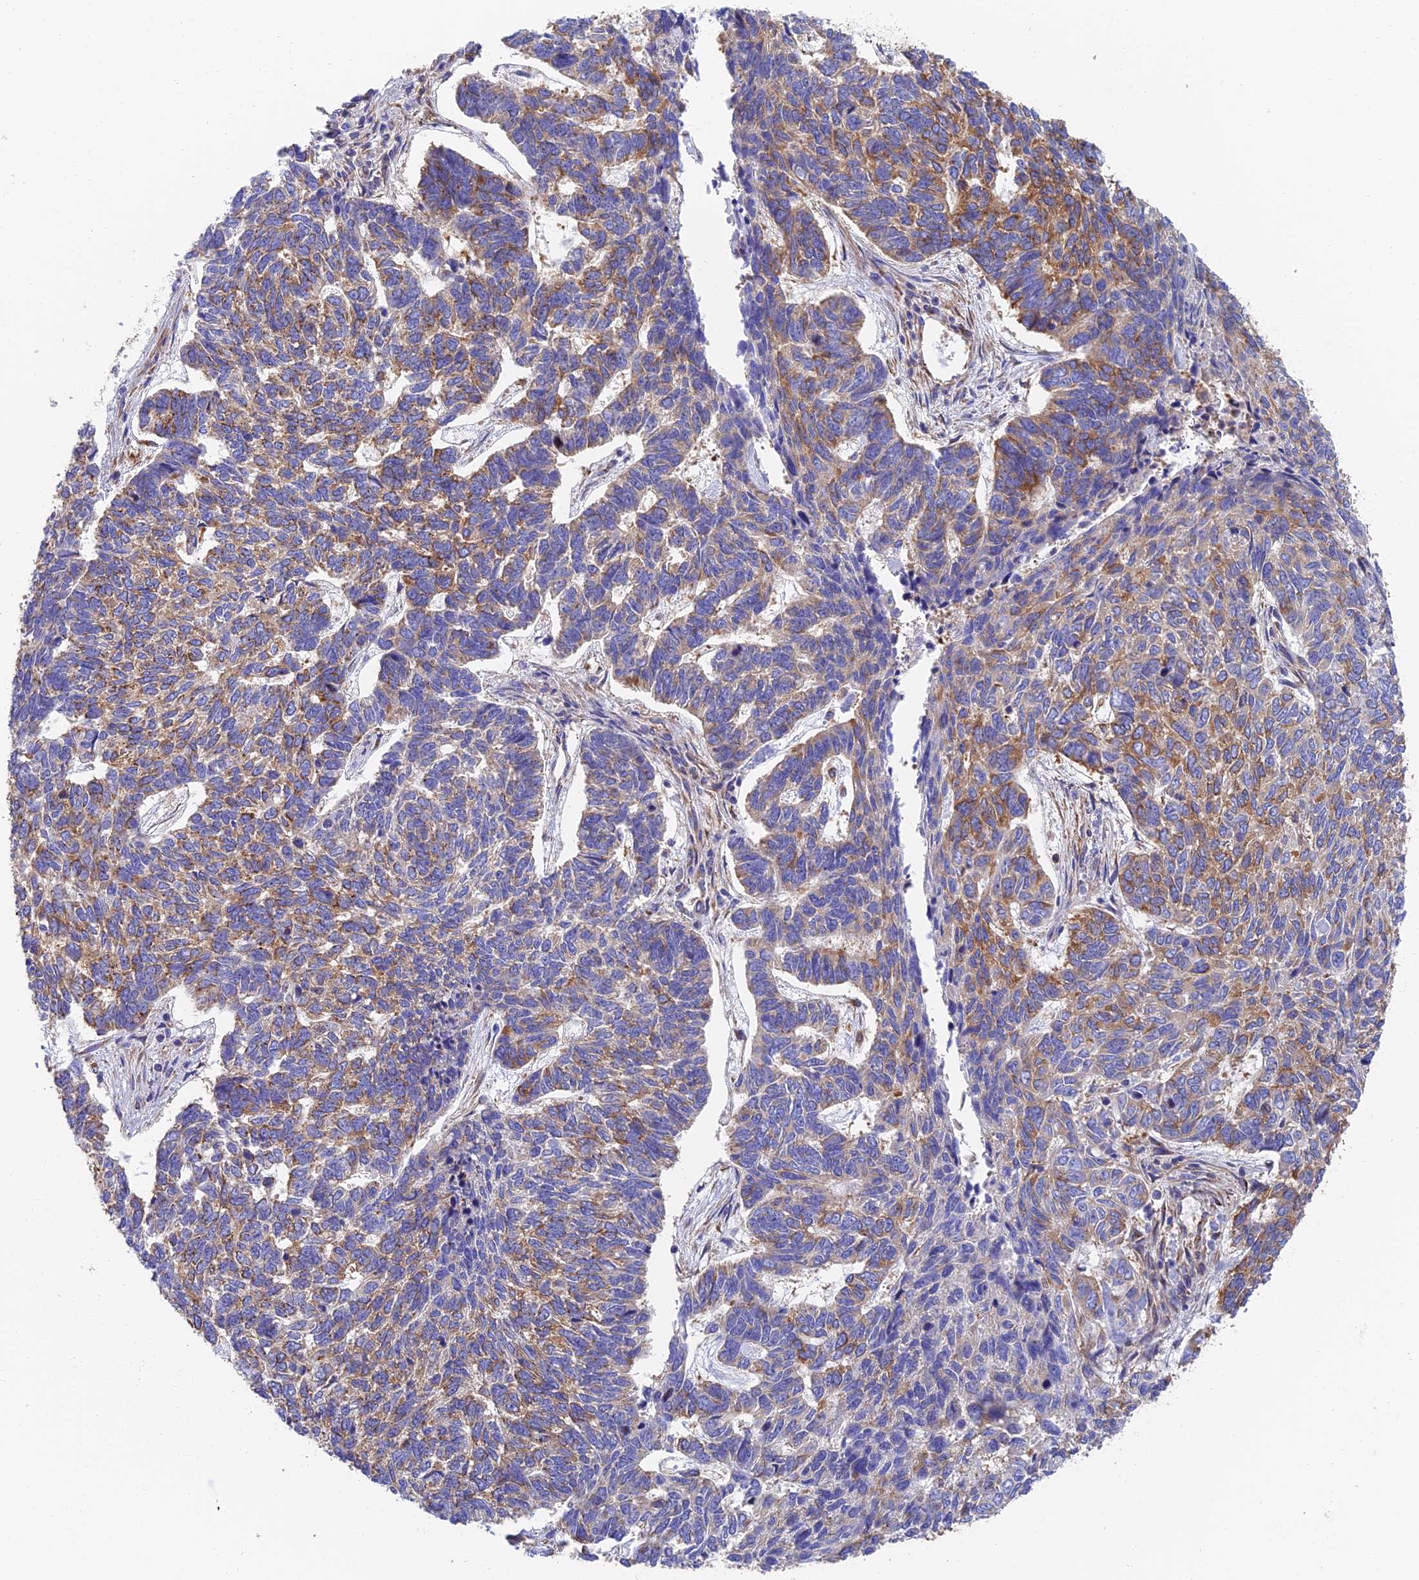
{"staining": {"intensity": "moderate", "quantity": "25%-75%", "location": "cytoplasmic/membranous"}, "tissue": "skin cancer", "cell_type": "Tumor cells", "image_type": "cancer", "snomed": [{"axis": "morphology", "description": "Basal cell carcinoma"}, {"axis": "topography", "description": "Skin"}], "caption": "Protein staining shows moderate cytoplasmic/membranous expression in approximately 25%-75% of tumor cells in skin cancer.", "gene": "DCTN2", "patient": {"sex": "female", "age": 65}}